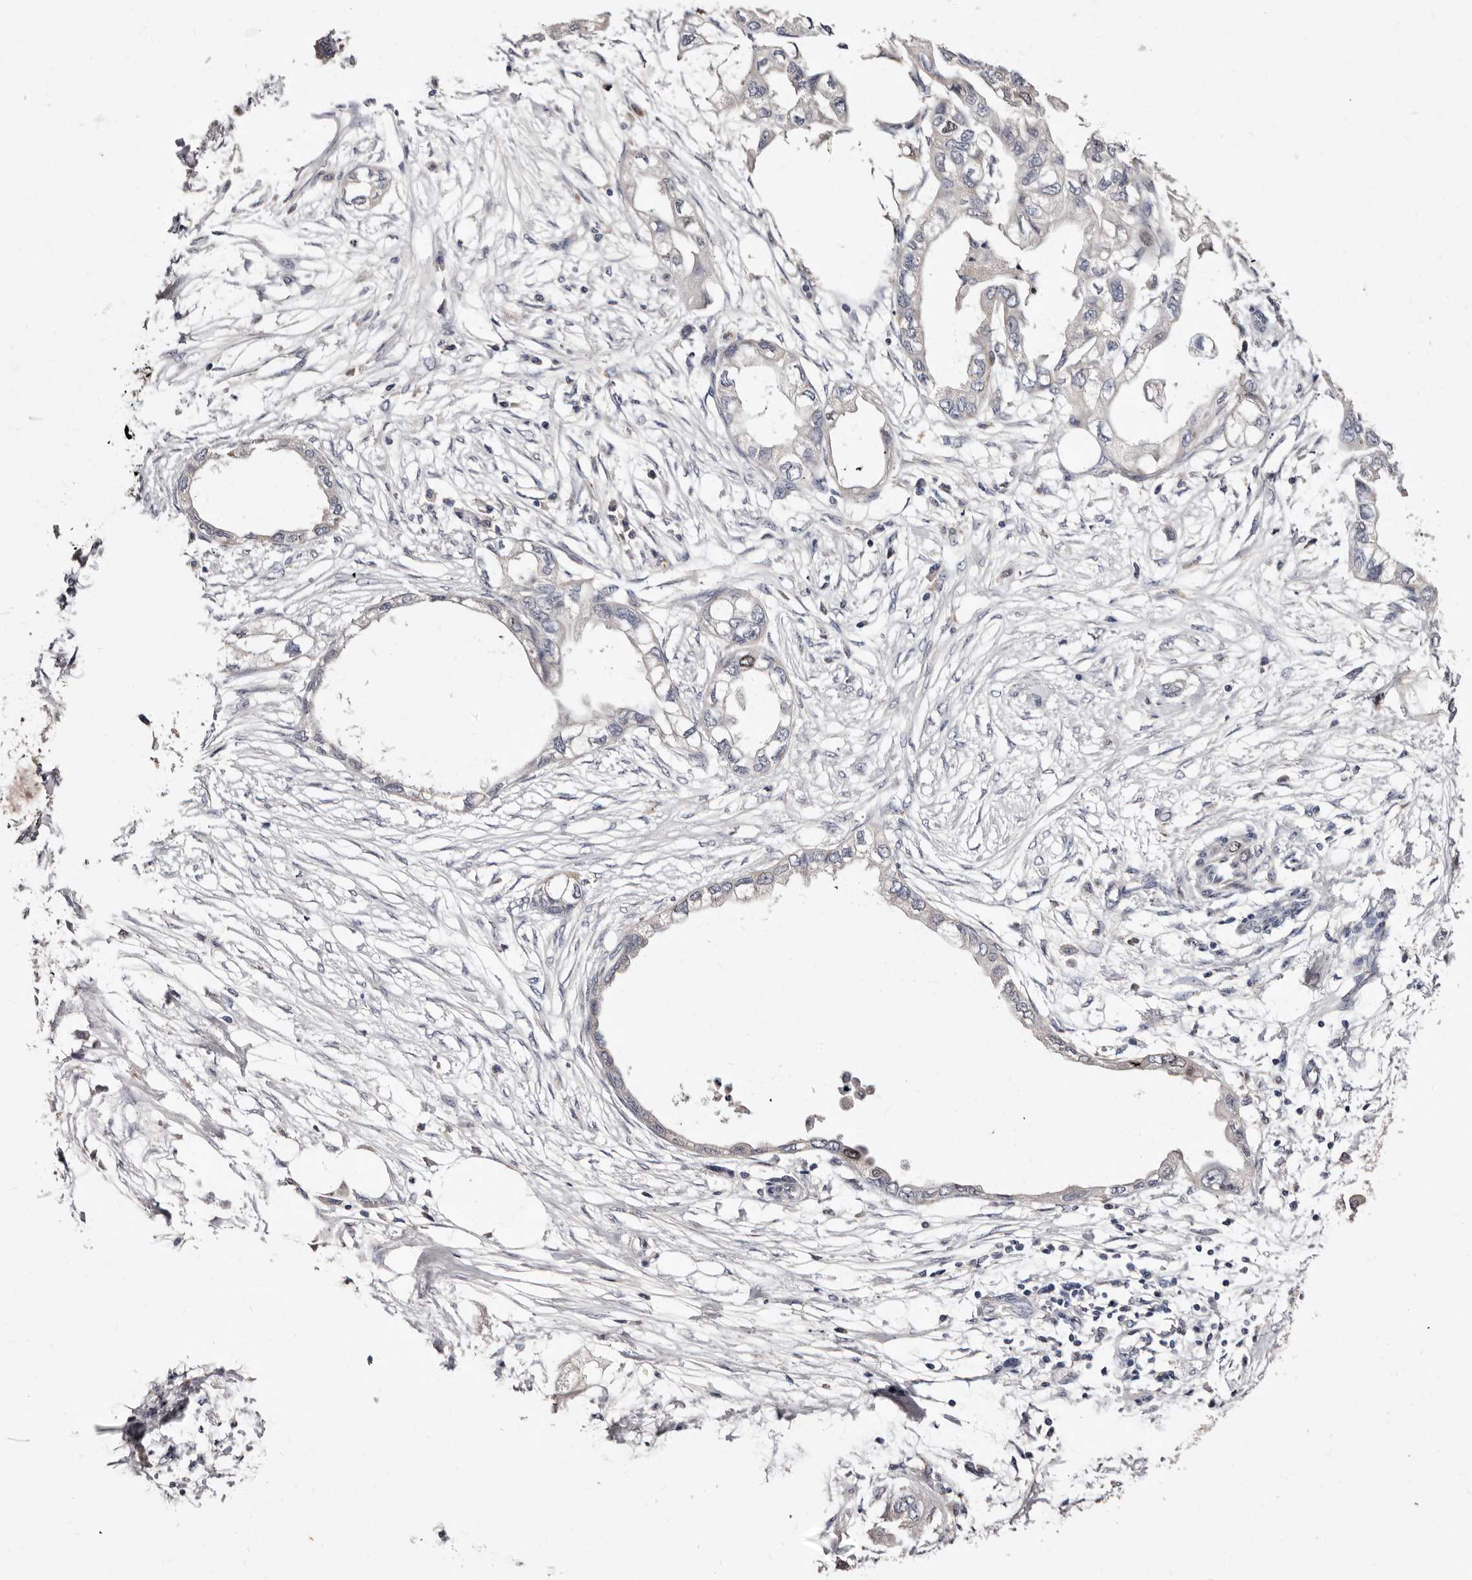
{"staining": {"intensity": "weak", "quantity": "<25%", "location": "nuclear"}, "tissue": "endometrial cancer", "cell_type": "Tumor cells", "image_type": "cancer", "snomed": [{"axis": "morphology", "description": "Adenocarcinoma, NOS"}, {"axis": "morphology", "description": "Adenocarcinoma, metastatic, NOS"}, {"axis": "topography", "description": "Adipose tissue"}, {"axis": "topography", "description": "Endometrium"}], "caption": "Protein analysis of adenocarcinoma (endometrial) reveals no significant staining in tumor cells.", "gene": "CDCA8", "patient": {"sex": "female", "age": 67}}